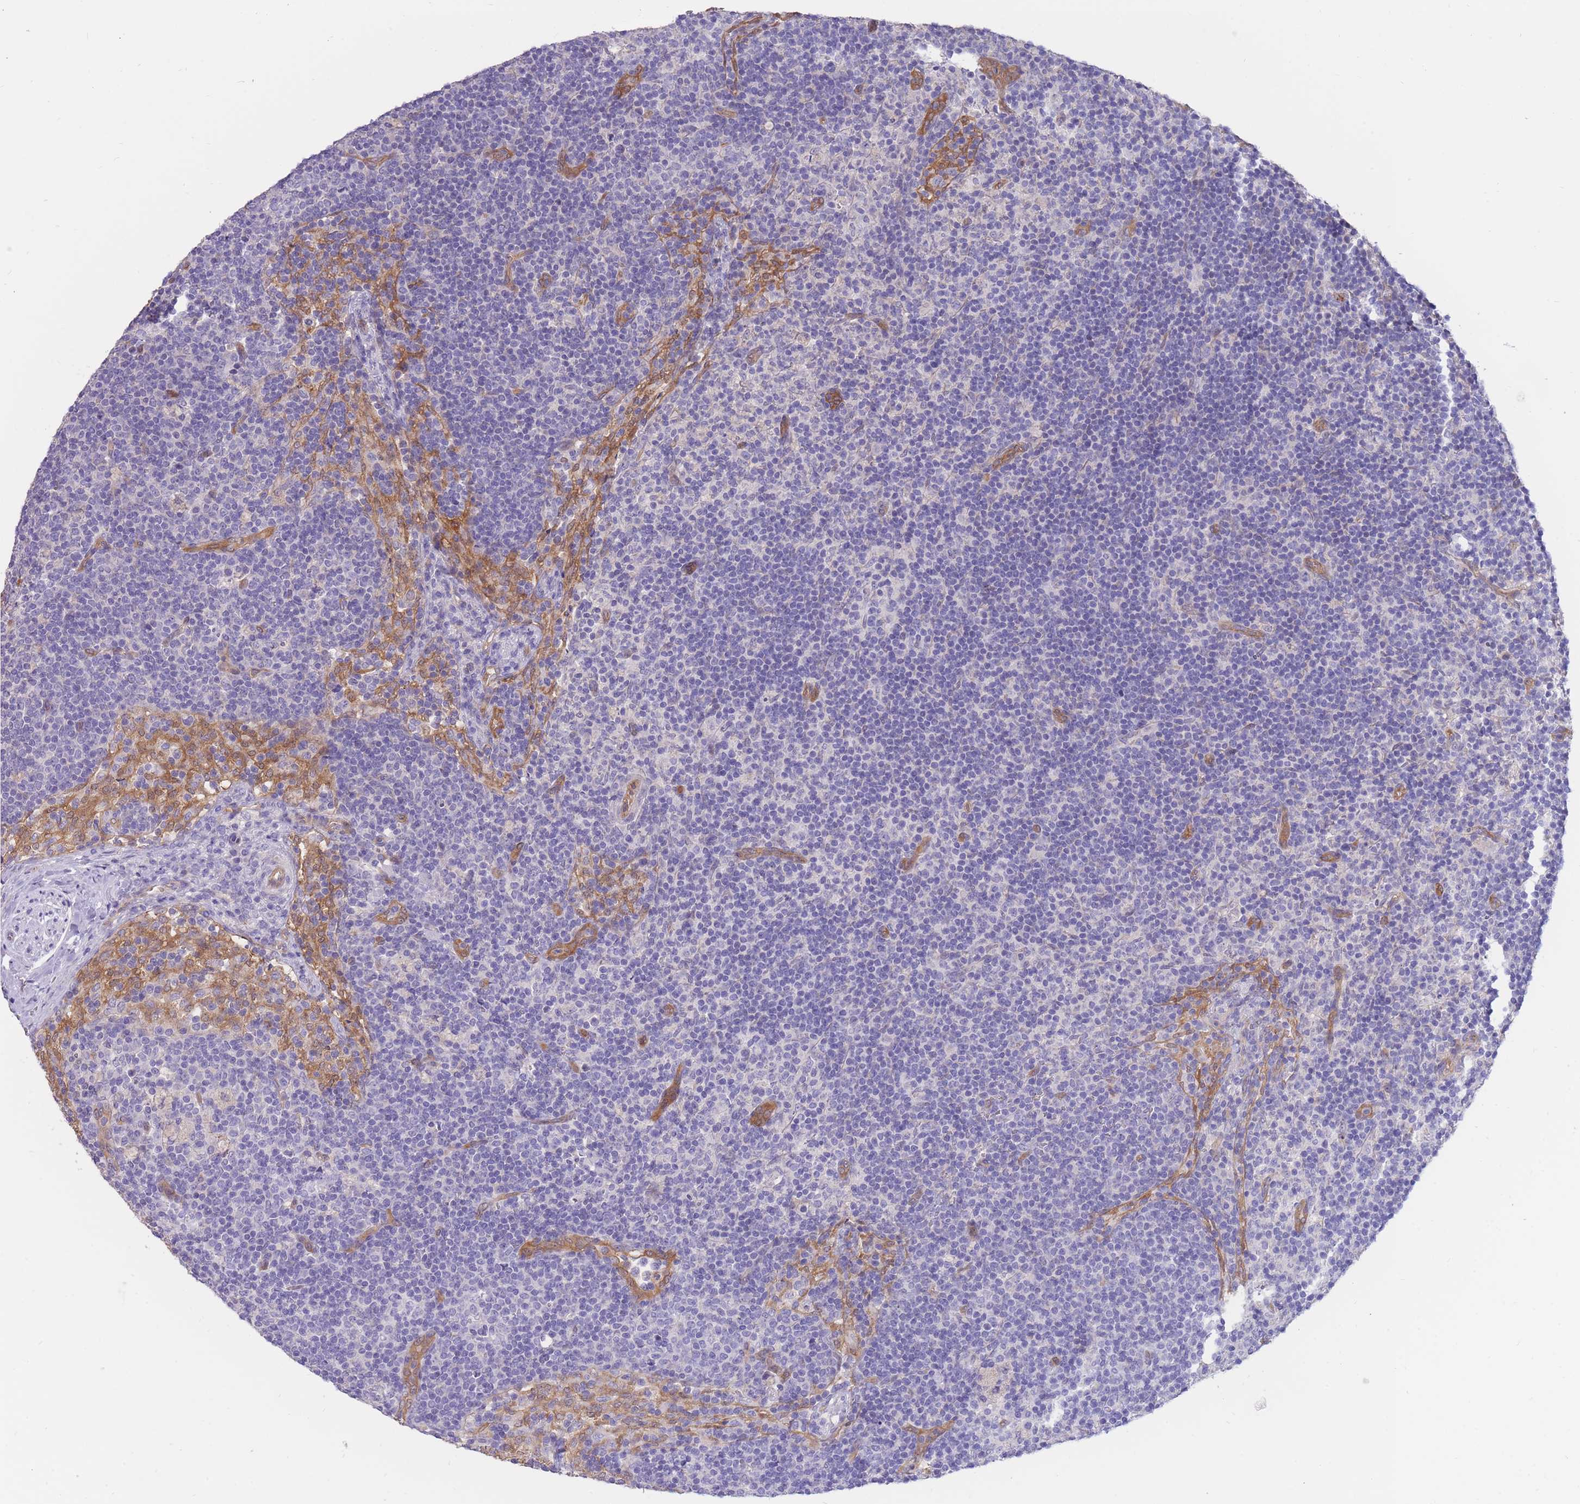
{"staining": {"intensity": "negative", "quantity": "none", "location": "none"}, "tissue": "lymph node", "cell_type": "Non-germinal center cells", "image_type": "normal", "snomed": [{"axis": "morphology", "description": "Normal tissue, NOS"}, {"axis": "topography", "description": "Lymph node"}], "caption": "An IHC micrograph of benign lymph node is shown. There is no staining in non-germinal center cells of lymph node. (DAB (3,3'-diaminobenzidine) IHC, high magnification).", "gene": "SULT1A1", "patient": {"sex": "female", "age": 30}}